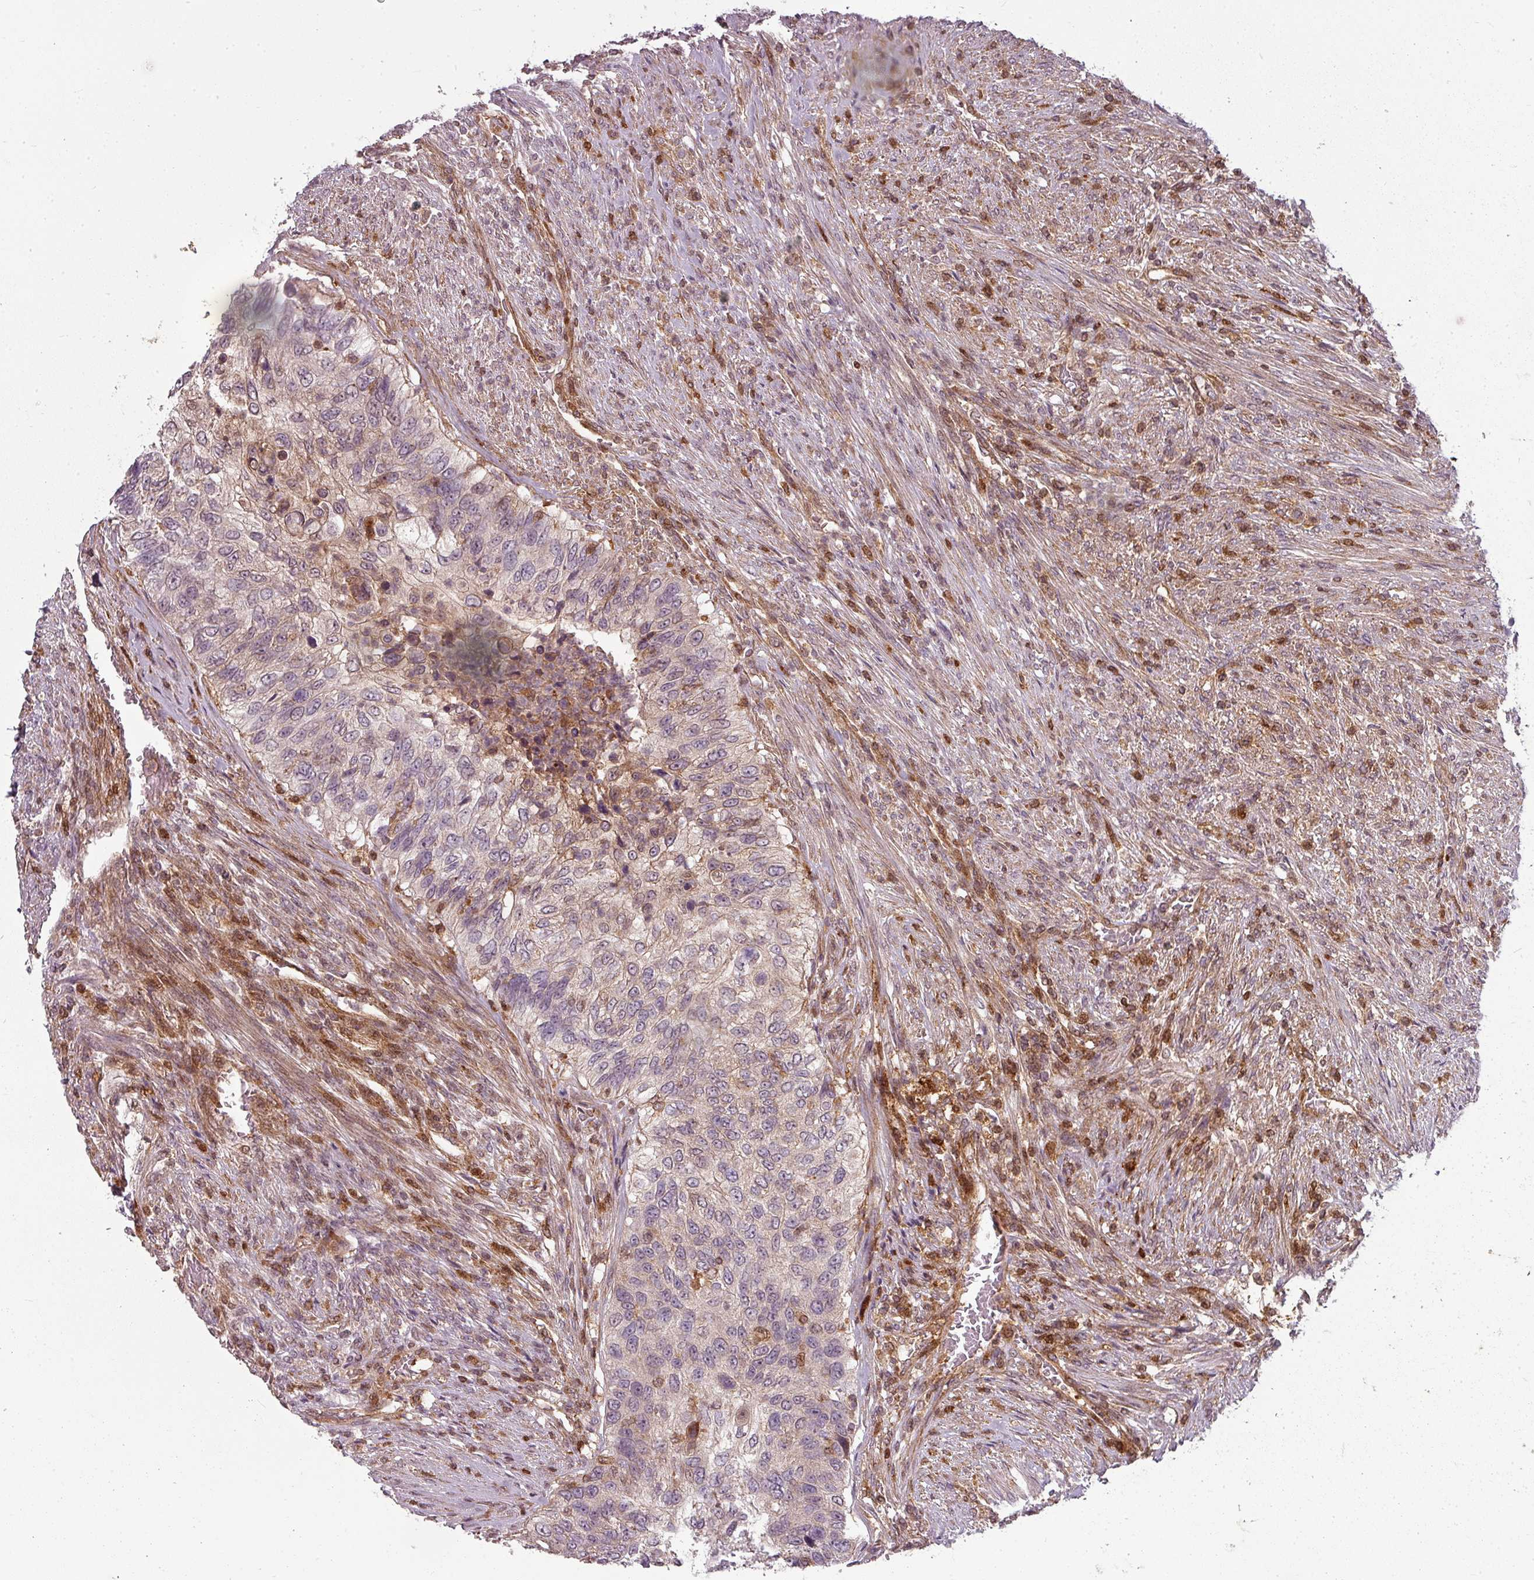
{"staining": {"intensity": "negative", "quantity": "none", "location": "none"}, "tissue": "urothelial cancer", "cell_type": "Tumor cells", "image_type": "cancer", "snomed": [{"axis": "morphology", "description": "Urothelial carcinoma, High grade"}, {"axis": "topography", "description": "Urinary bladder"}], "caption": "Urothelial cancer was stained to show a protein in brown. There is no significant staining in tumor cells. (DAB immunohistochemistry (IHC), high magnification).", "gene": "CLIC1", "patient": {"sex": "female", "age": 60}}